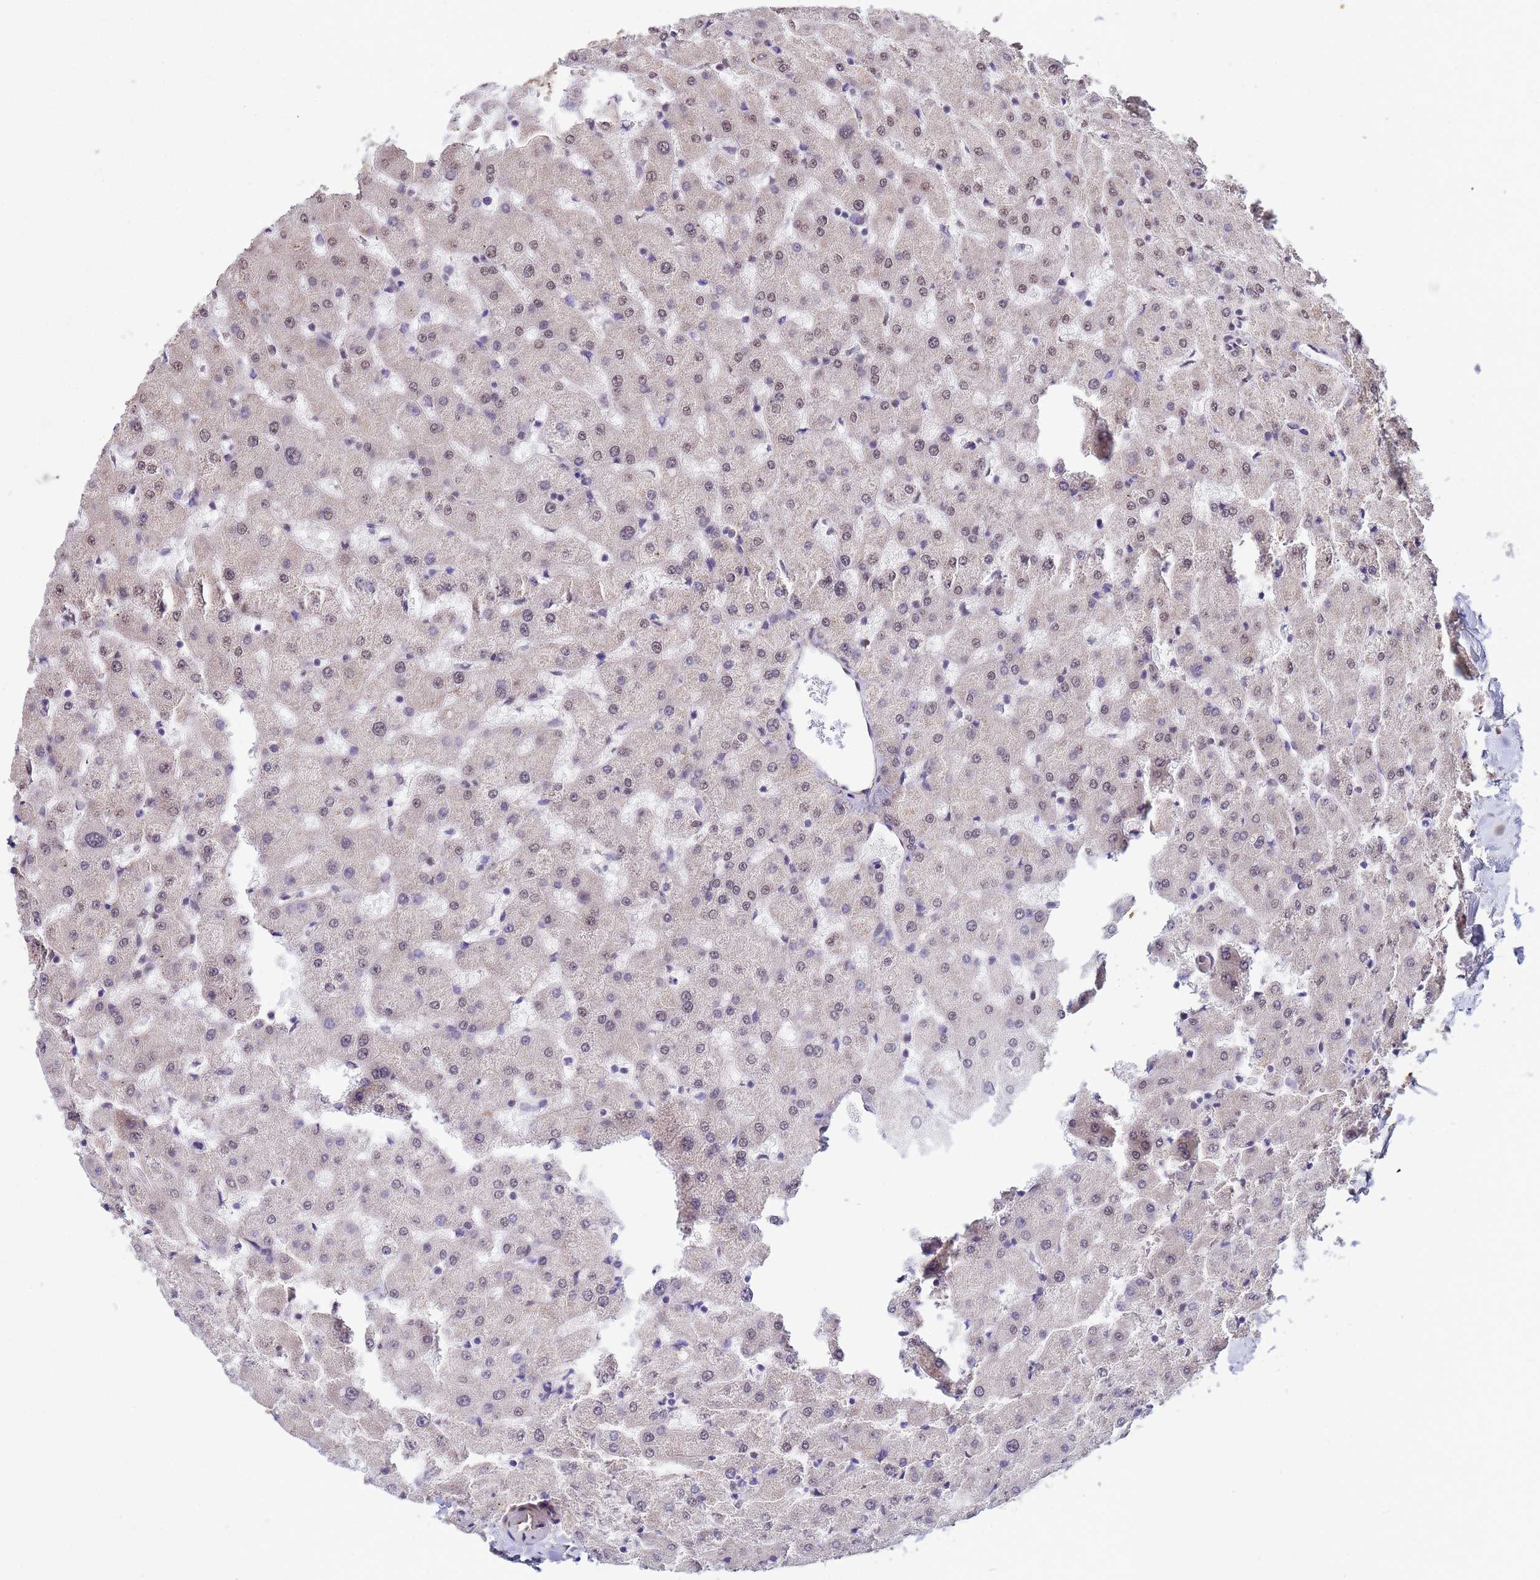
{"staining": {"intensity": "weak", "quantity": "25%-75%", "location": "cytoplasmic/membranous"}, "tissue": "liver", "cell_type": "Cholangiocytes", "image_type": "normal", "snomed": [{"axis": "morphology", "description": "Normal tissue, NOS"}, {"axis": "topography", "description": "Liver"}], "caption": "Liver stained with DAB immunohistochemistry displays low levels of weak cytoplasmic/membranous expression in about 25%-75% of cholangiocytes. The staining was performed using DAB, with brown indicating positive protein expression. Nuclei are stained blue with hematoxylin.", "gene": "TRIP6", "patient": {"sex": "female", "age": 63}}